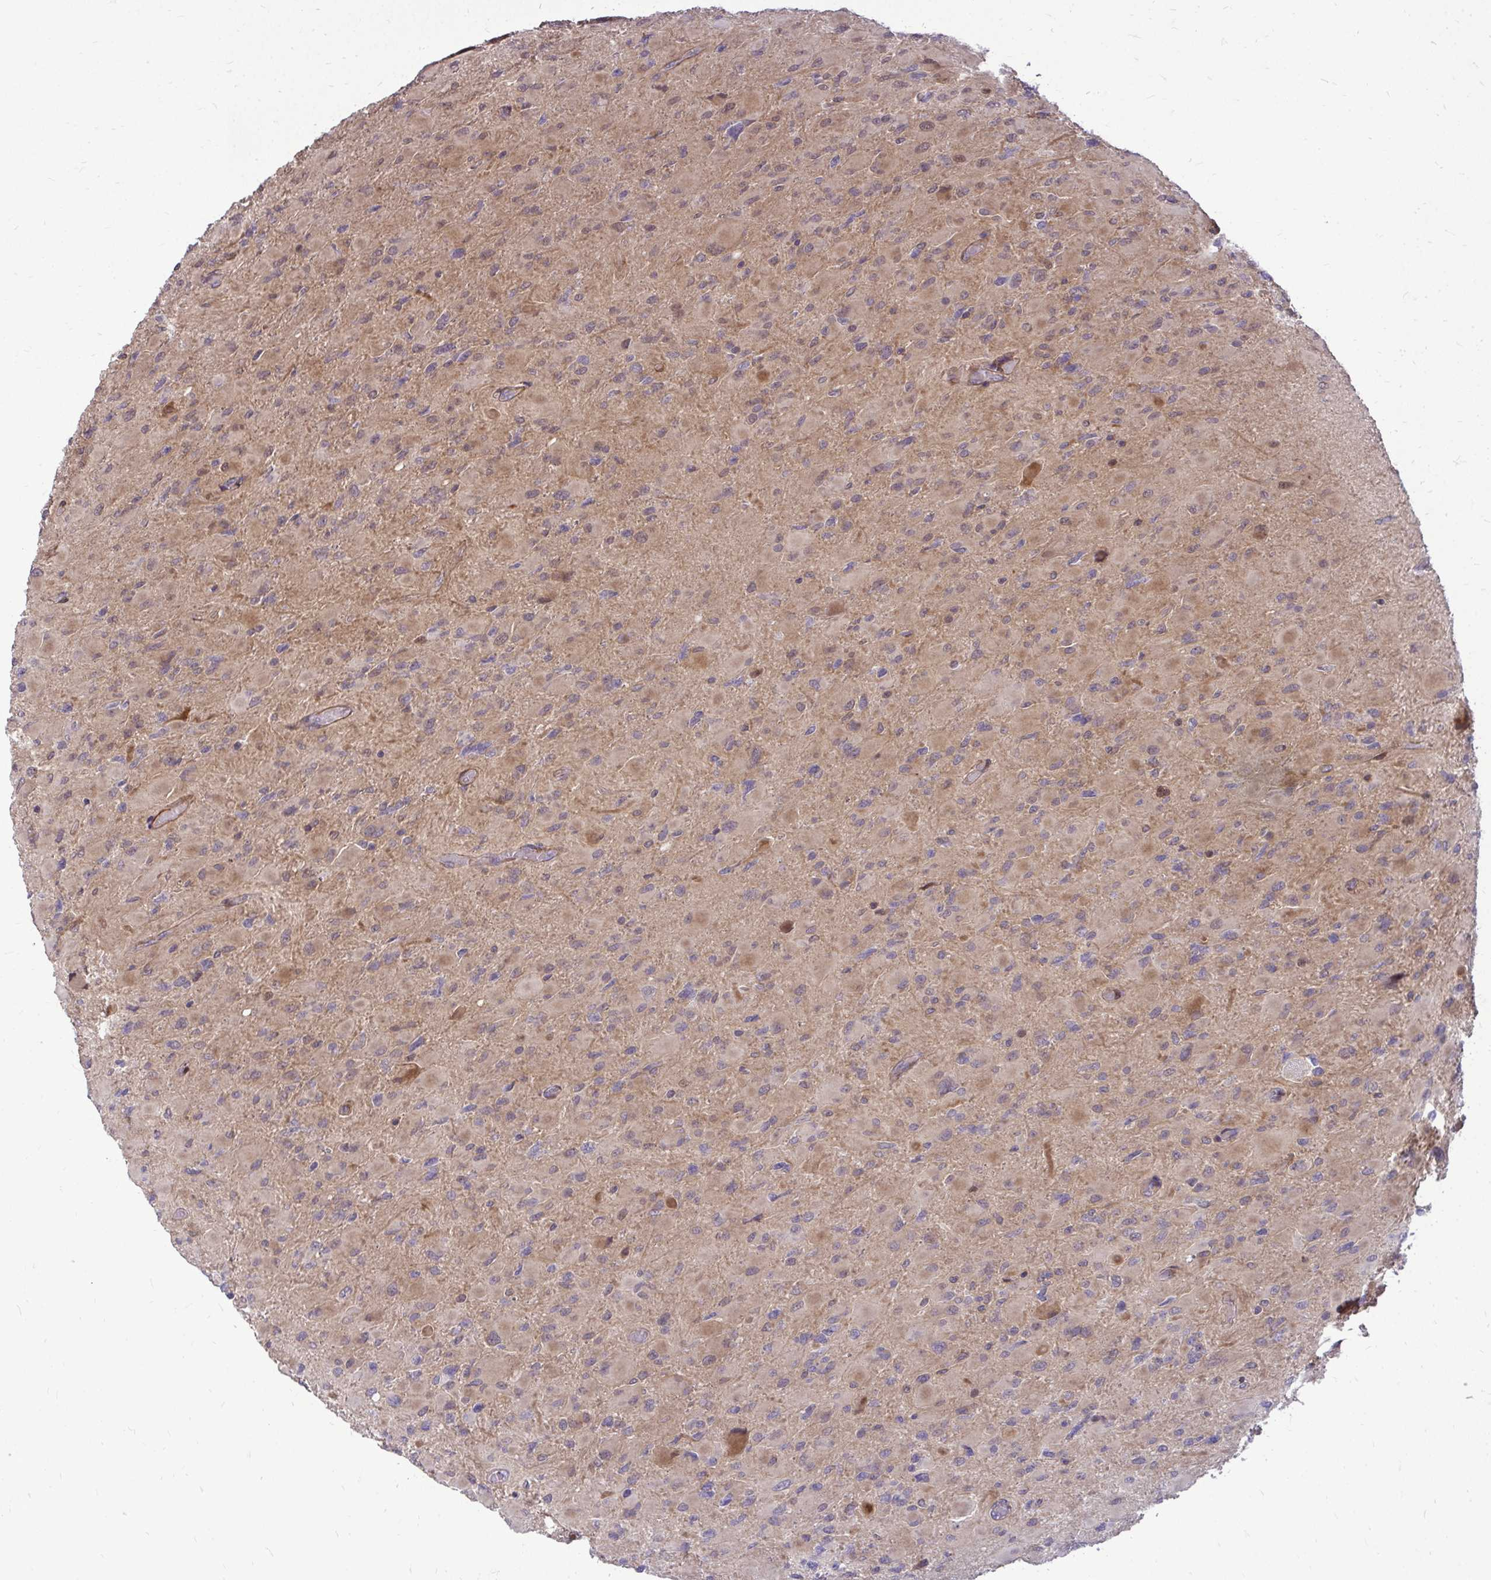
{"staining": {"intensity": "weak", "quantity": "25%-75%", "location": "cytoplasmic/membranous"}, "tissue": "glioma", "cell_type": "Tumor cells", "image_type": "cancer", "snomed": [{"axis": "morphology", "description": "Glioma, malignant, High grade"}, {"axis": "topography", "description": "Cerebral cortex"}], "caption": "Immunohistochemical staining of human malignant glioma (high-grade) reveals low levels of weak cytoplasmic/membranous protein positivity in approximately 25%-75% of tumor cells.", "gene": "TRIP6", "patient": {"sex": "female", "age": 36}}